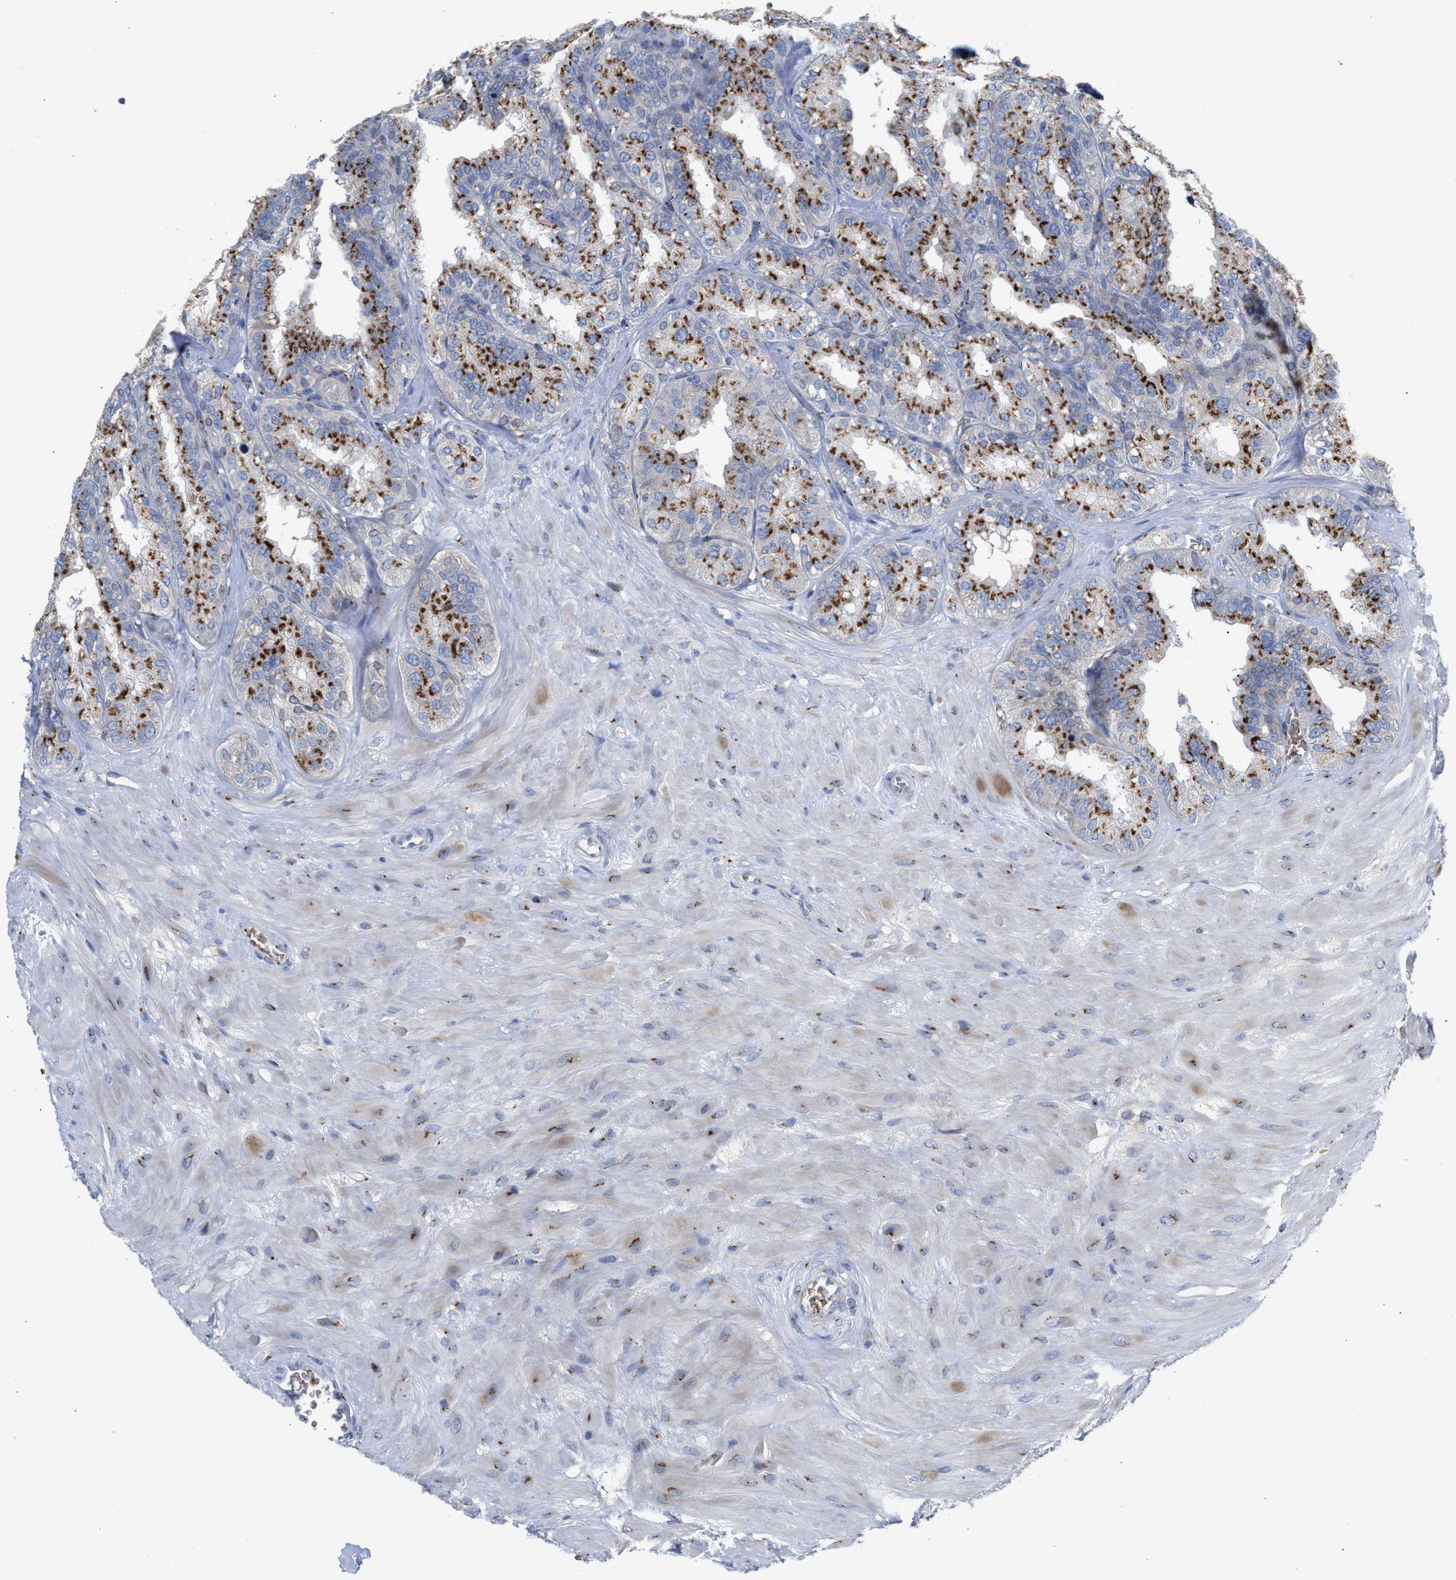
{"staining": {"intensity": "moderate", "quantity": ">75%", "location": "cytoplasmic/membranous"}, "tissue": "seminal vesicle", "cell_type": "Glandular cells", "image_type": "normal", "snomed": [{"axis": "morphology", "description": "Normal tissue, NOS"}, {"axis": "topography", "description": "Prostate"}, {"axis": "topography", "description": "Seminal veicle"}], "caption": "Brown immunohistochemical staining in normal seminal vesicle reveals moderate cytoplasmic/membranous positivity in approximately >75% of glandular cells.", "gene": "CCL2", "patient": {"sex": "male", "age": 51}}